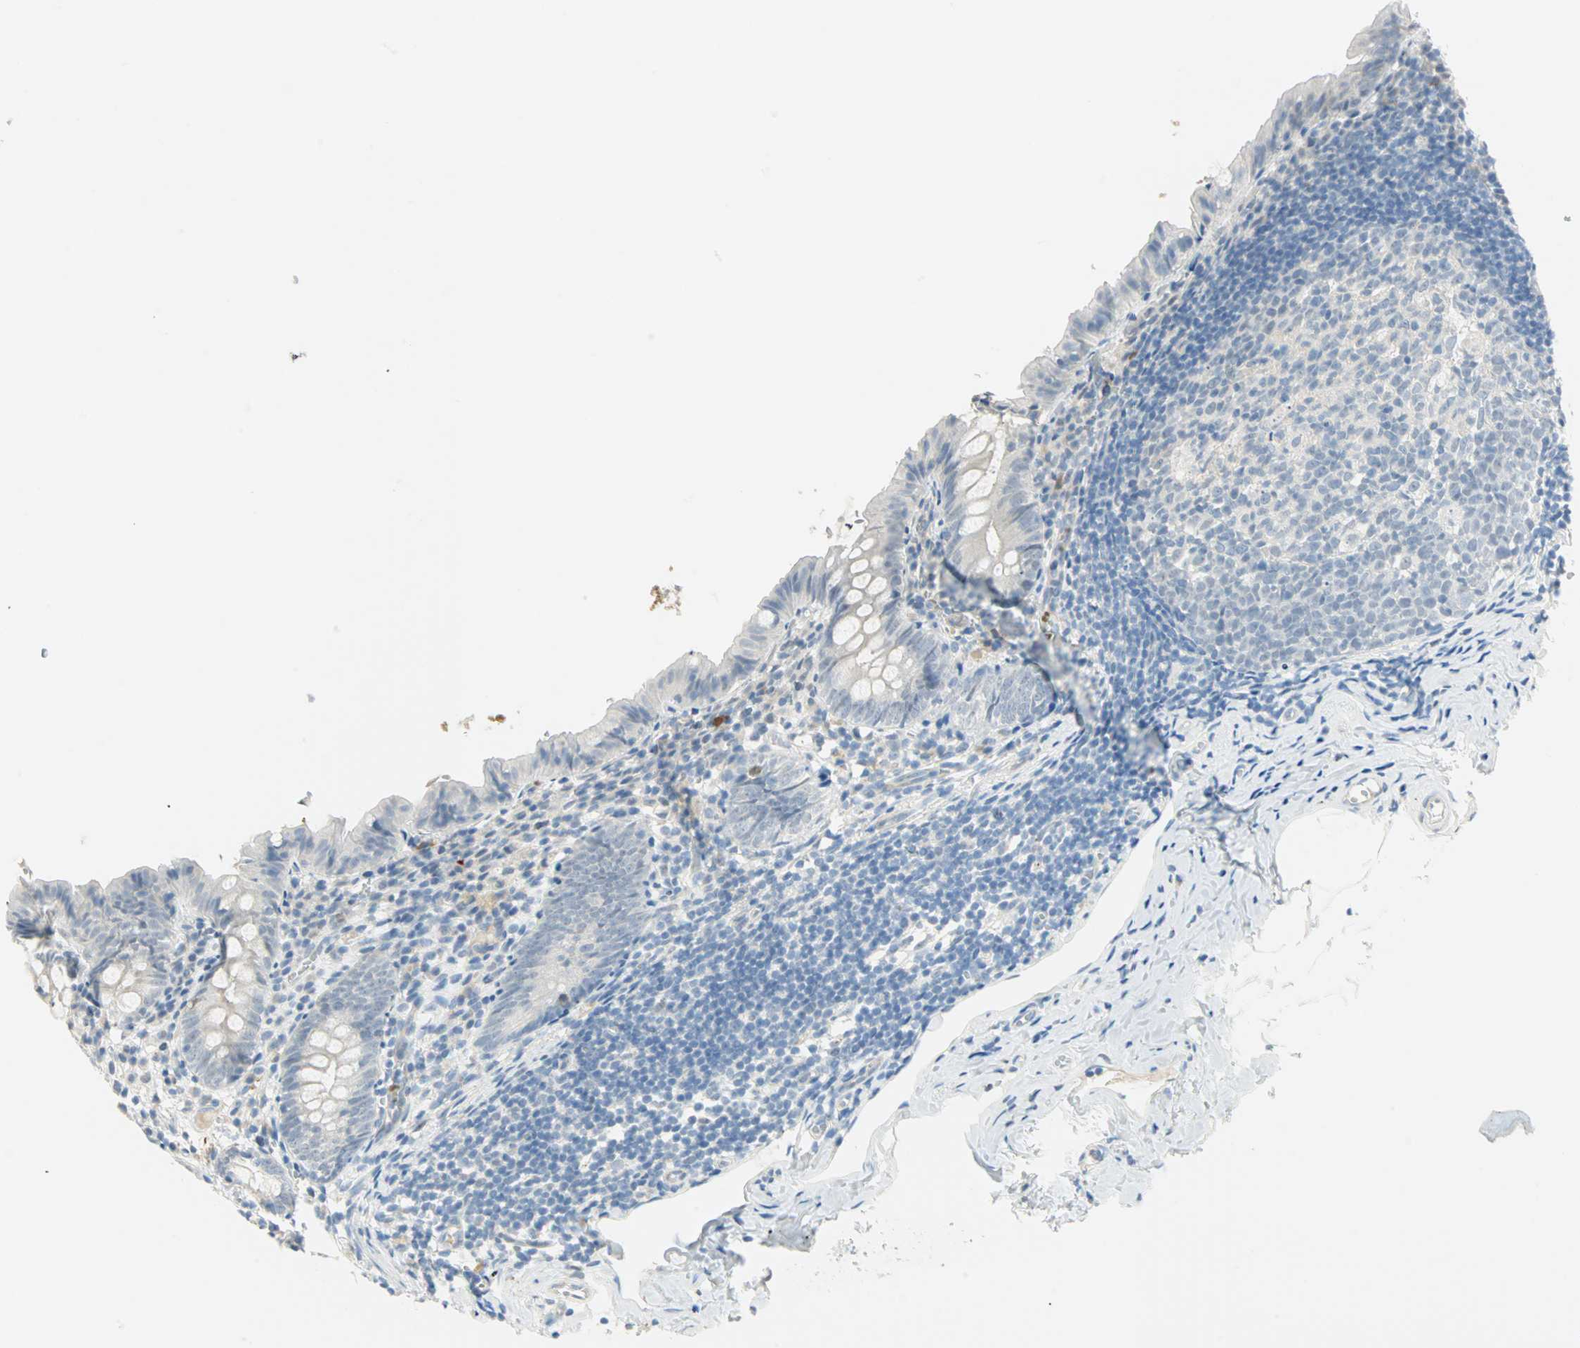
{"staining": {"intensity": "negative", "quantity": "none", "location": "none"}, "tissue": "appendix", "cell_type": "Glandular cells", "image_type": "normal", "snomed": [{"axis": "morphology", "description": "Normal tissue, NOS"}, {"axis": "topography", "description": "Appendix"}], "caption": "Glandular cells show no significant protein staining in benign appendix.", "gene": "MLLT10", "patient": {"sex": "female", "age": 10}}